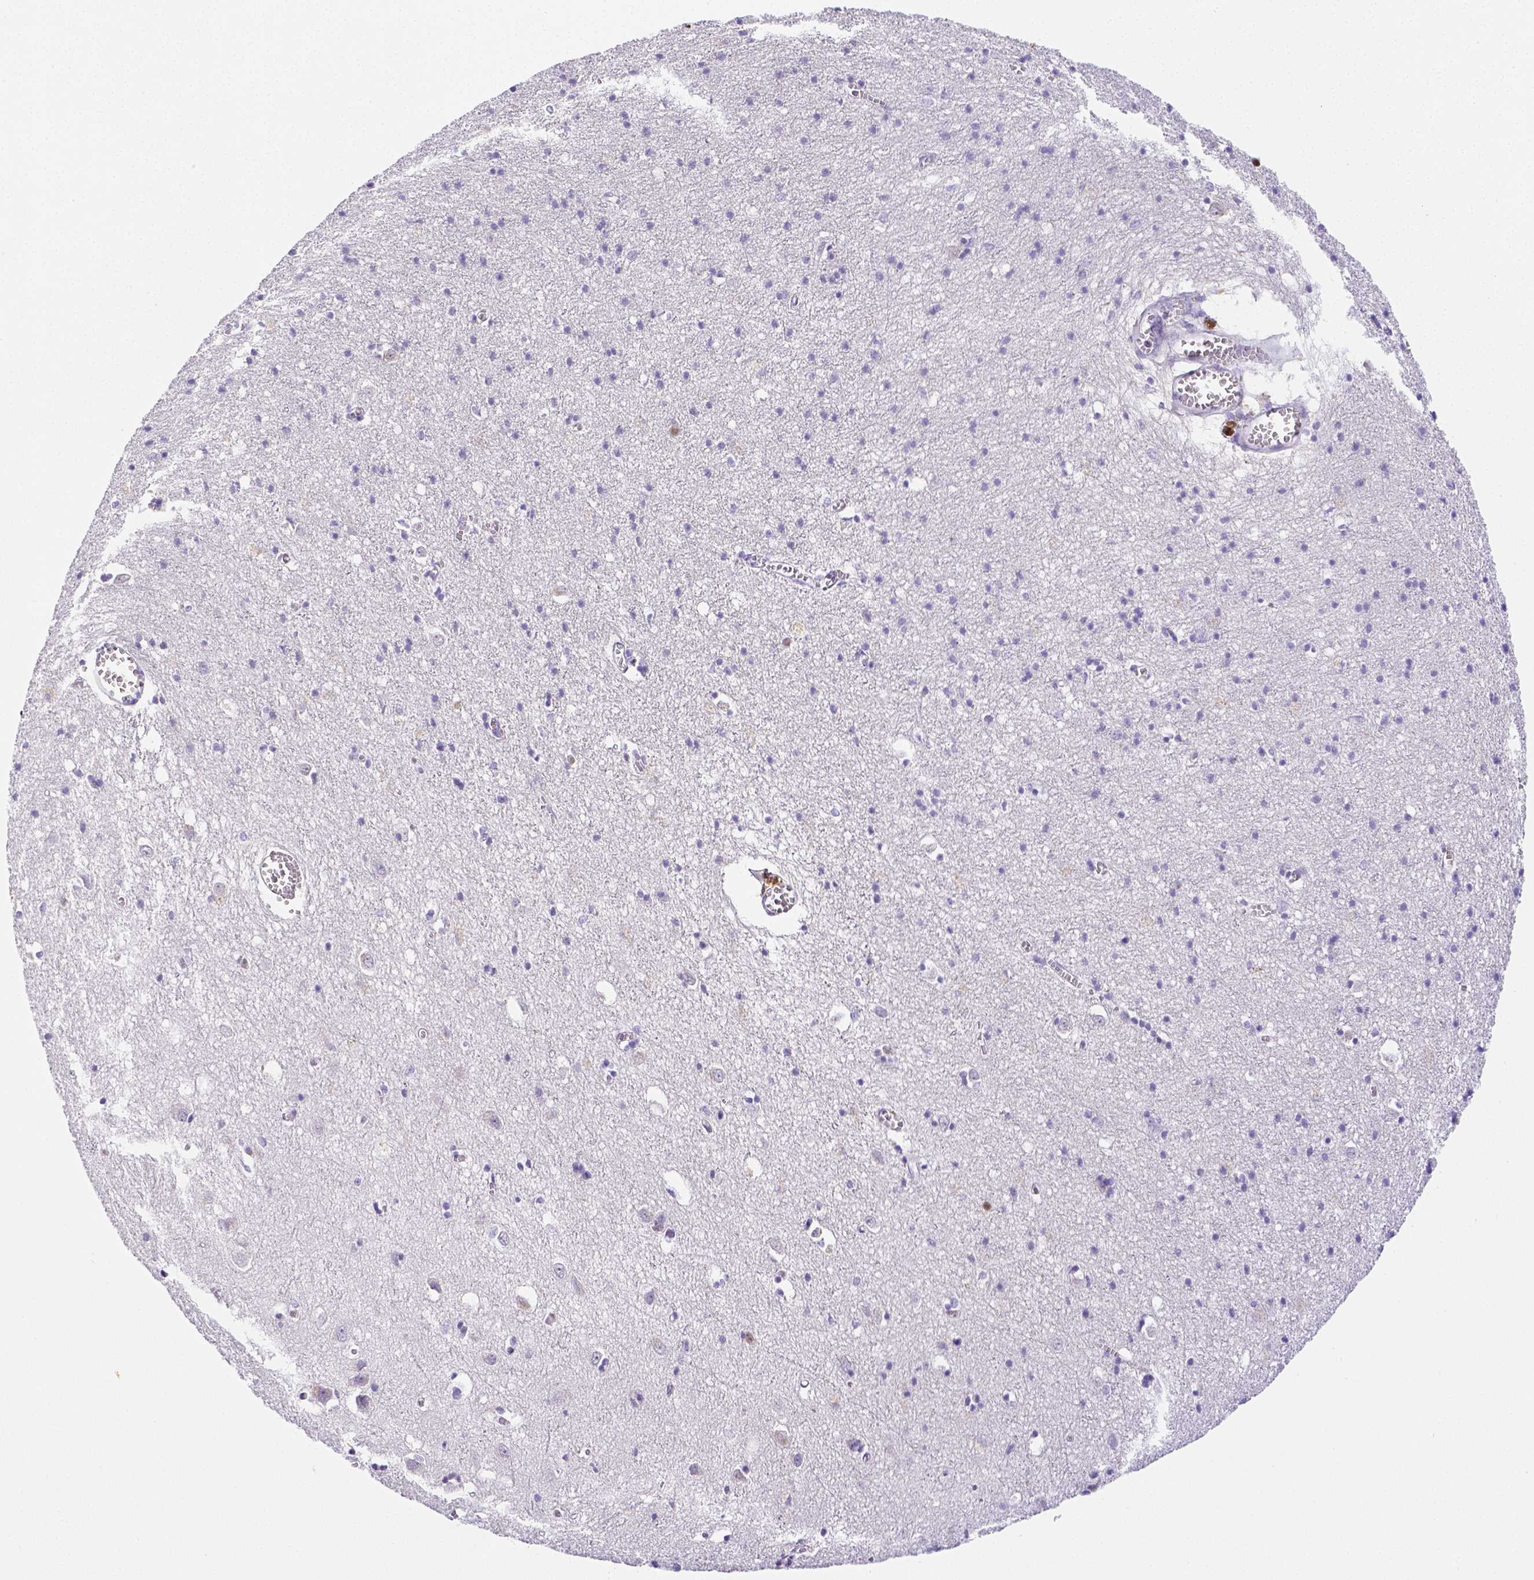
{"staining": {"intensity": "negative", "quantity": "none", "location": "none"}, "tissue": "cerebral cortex", "cell_type": "Endothelial cells", "image_type": "normal", "snomed": [{"axis": "morphology", "description": "Normal tissue, NOS"}, {"axis": "topography", "description": "Cerebral cortex"}], "caption": "A histopathology image of cerebral cortex stained for a protein exhibits no brown staining in endothelial cells. The staining was performed using DAB to visualize the protein expression in brown, while the nuclei were stained in blue with hematoxylin (Magnification: 20x).", "gene": "ARHGAP36", "patient": {"sex": "male", "age": 70}}